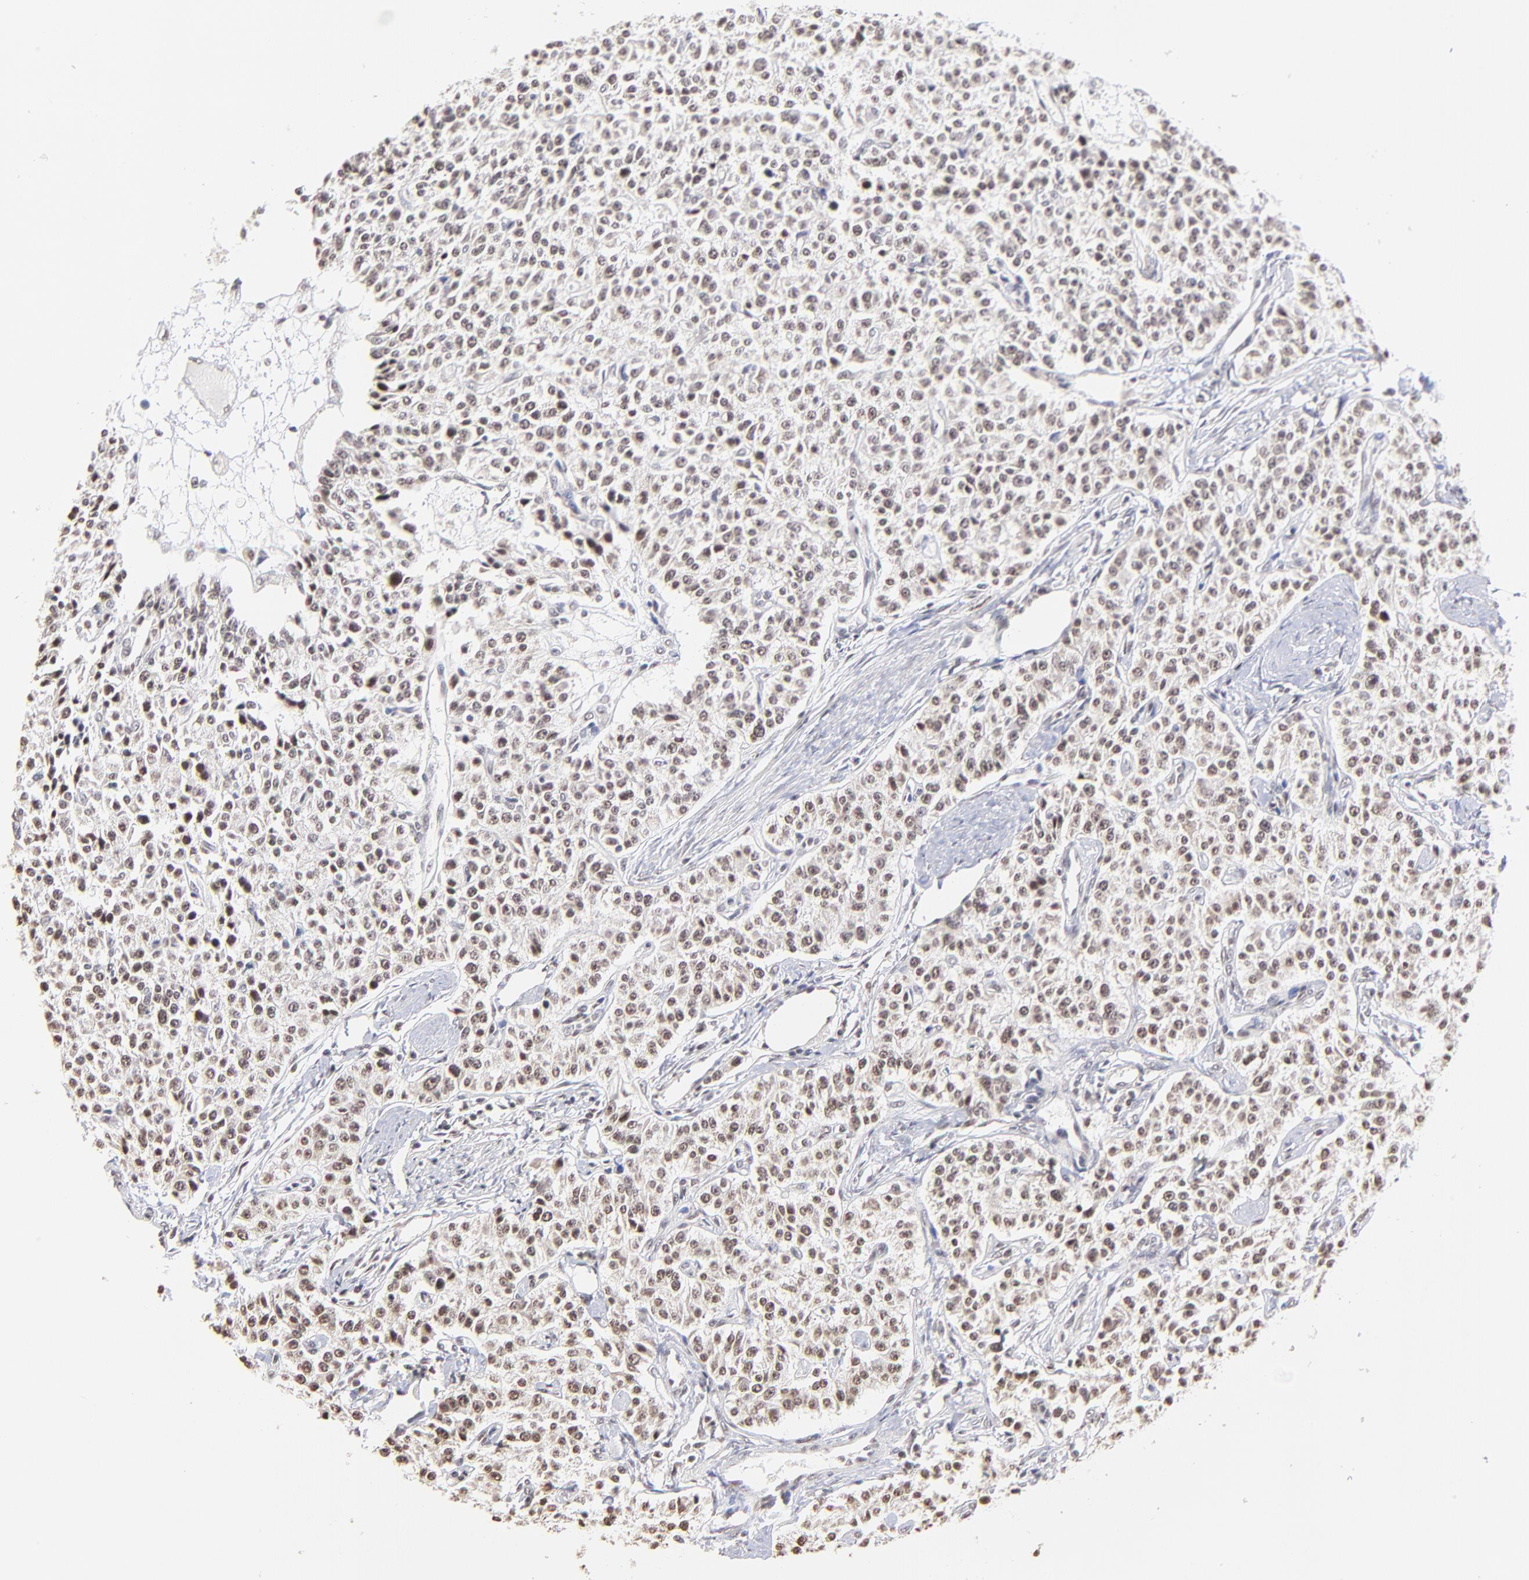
{"staining": {"intensity": "weak", "quantity": "25%-75%", "location": "nuclear"}, "tissue": "carcinoid", "cell_type": "Tumor cells", "image_type": "cancer", "snomed": [{"axis": "morphology", "description": "Carcinoid, malignant, NOS"}, {"axis": "topography", "description": "Stomach"}], "caption": "Protein expression analysis of human malignant carcinoid reveals weak nuclear positivity in about 25%-75% of tumor cells.", "gene": "ZNF670", "patient": {"sex": "female", "age": 76}}